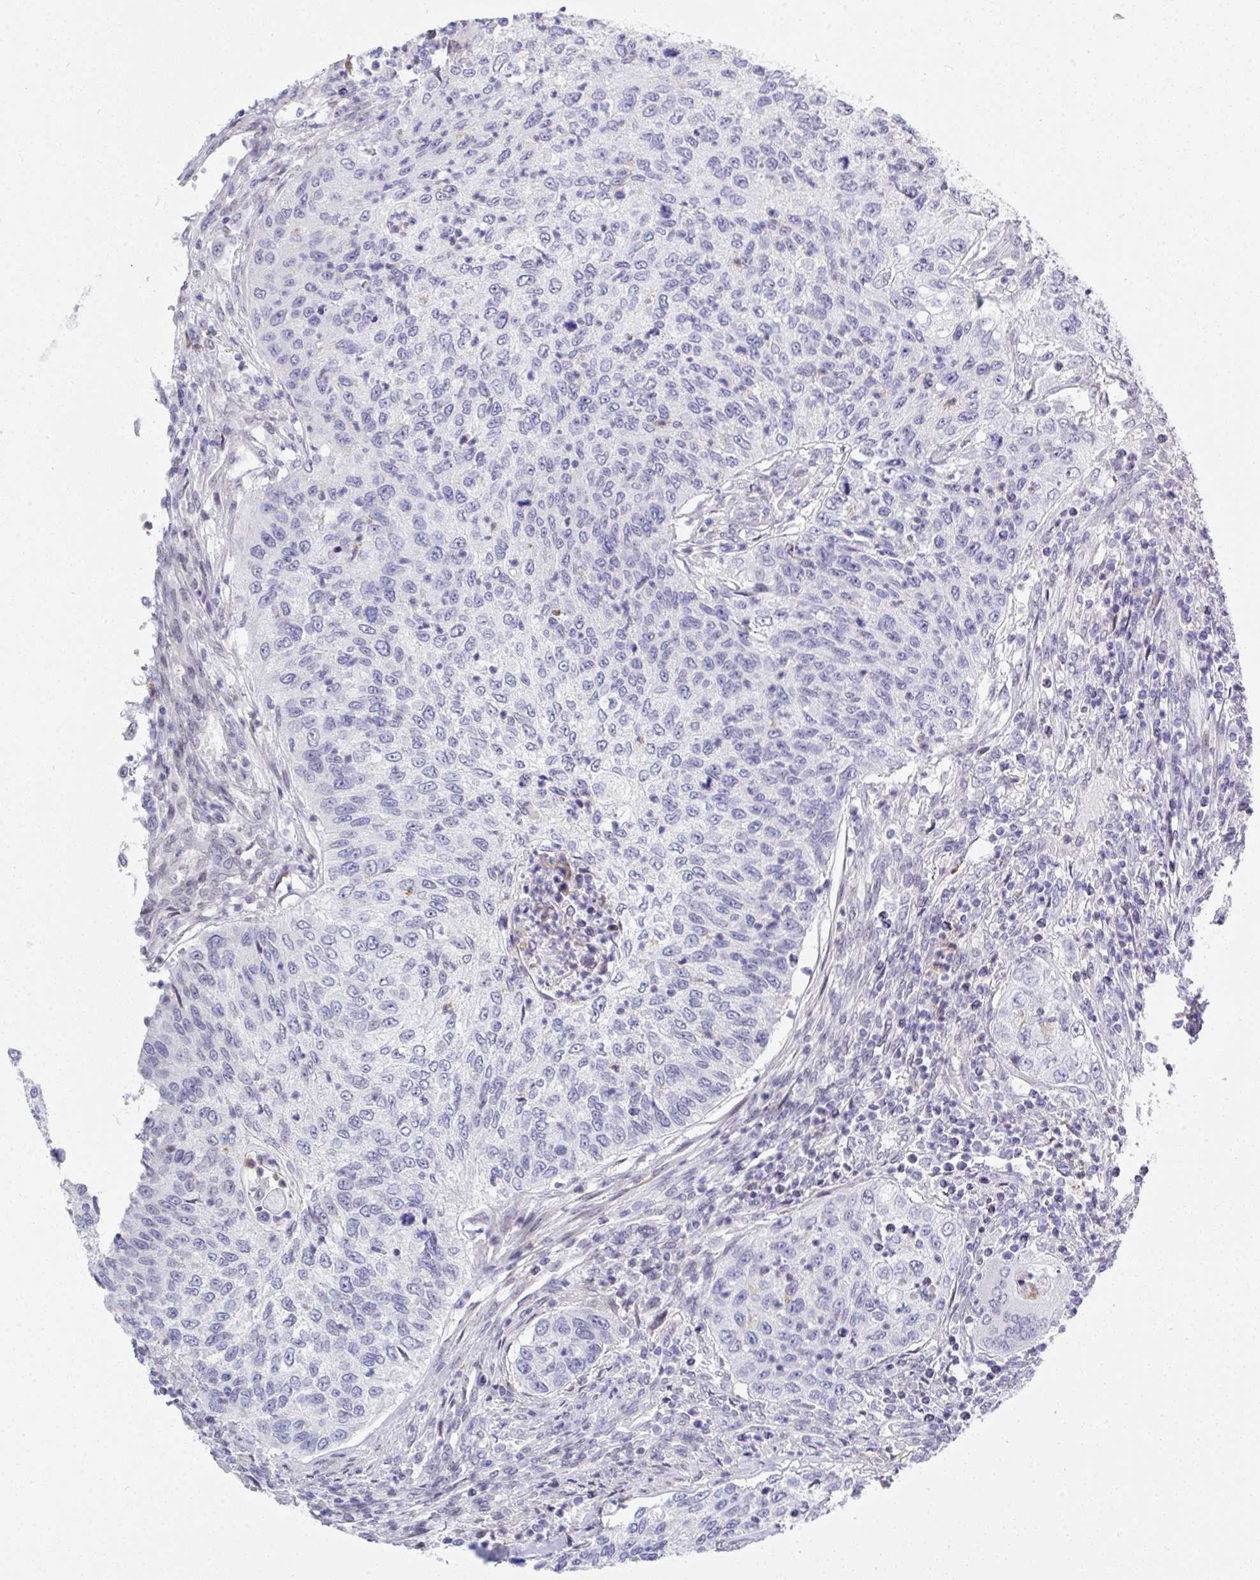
{"staining": {"intensity": "negative", "quantity": "none", "location": "none"}, "tissue": "urothelial cancer", "cell_type": "Tumor cells", "image_type": "cancer", "snomed": [{"axis": "morphology", "description": "Urothelial carcinoma, High grade"}, {"axis": "topography", "description": "Urinary bladder"}], "caption": "This is an immunohistochemistry image of urothelial carcinoma (high-grade). There is no expression in tumor cells.", "gene": "MFSD4A", "patient": {"sex": "female", "age": 60}}